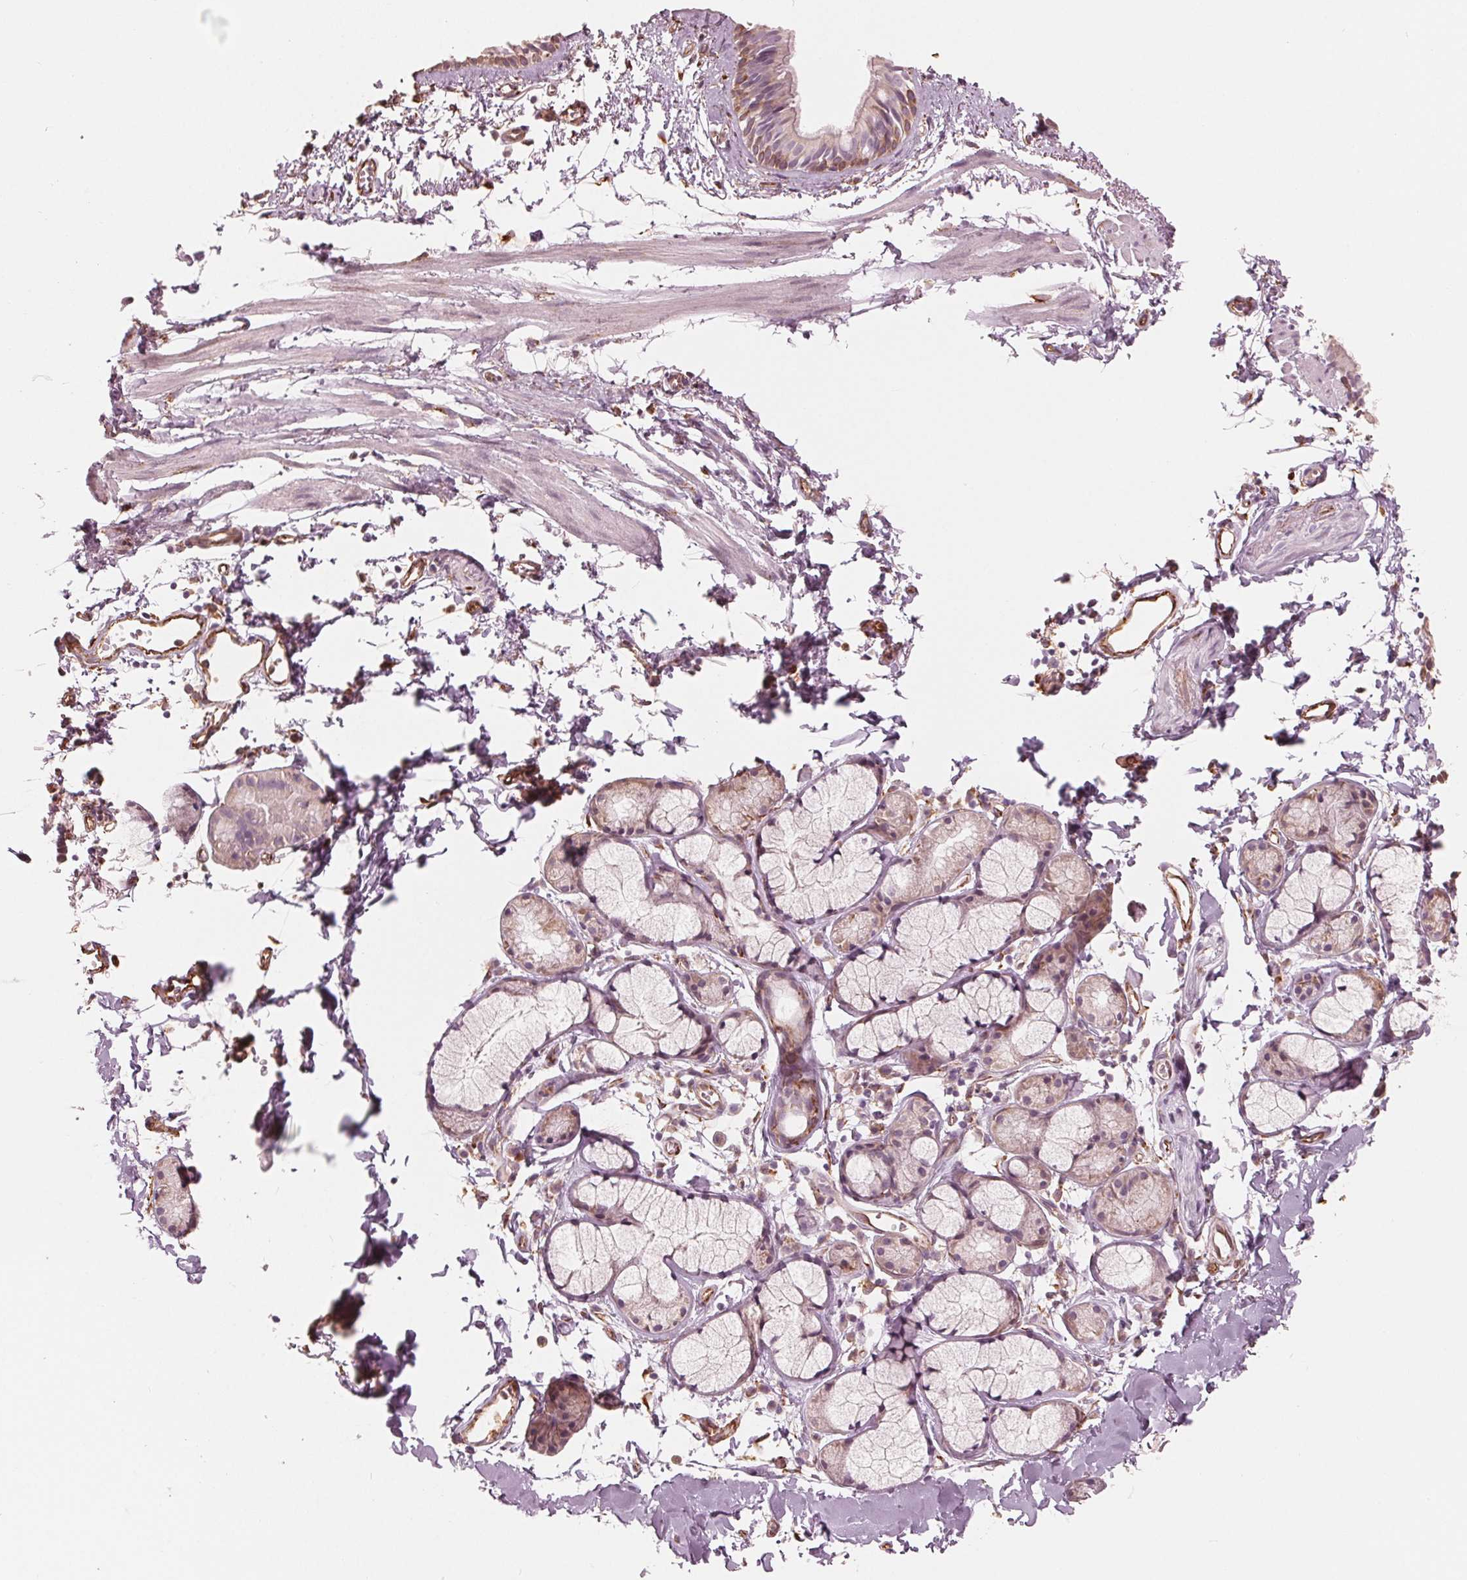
{"staining": {"intensity": "moderate", "quantity": "<25%", "location": "cytoplasmic/membranous"}, "tissue": "bronchus", "cell_type": "Respiratory epithelial cells", "image_type": "normal", "snomed": [{"axis": "morphology", "description": "Normal tissue, NOS"}, {"axis": "topography", "description": "Cartilage tissue"}, {"axis": "topography", "description": "Bronchus"}], "caption": "This micrograph reveals immunohistochemistry staining of normal bronchus, with low moderate cytoplasmic/membranous expression in approximately <25% of respiratory epithelial cells.", "gene": "IKBIP", "patient": {"sex": "female", "age": 59}}